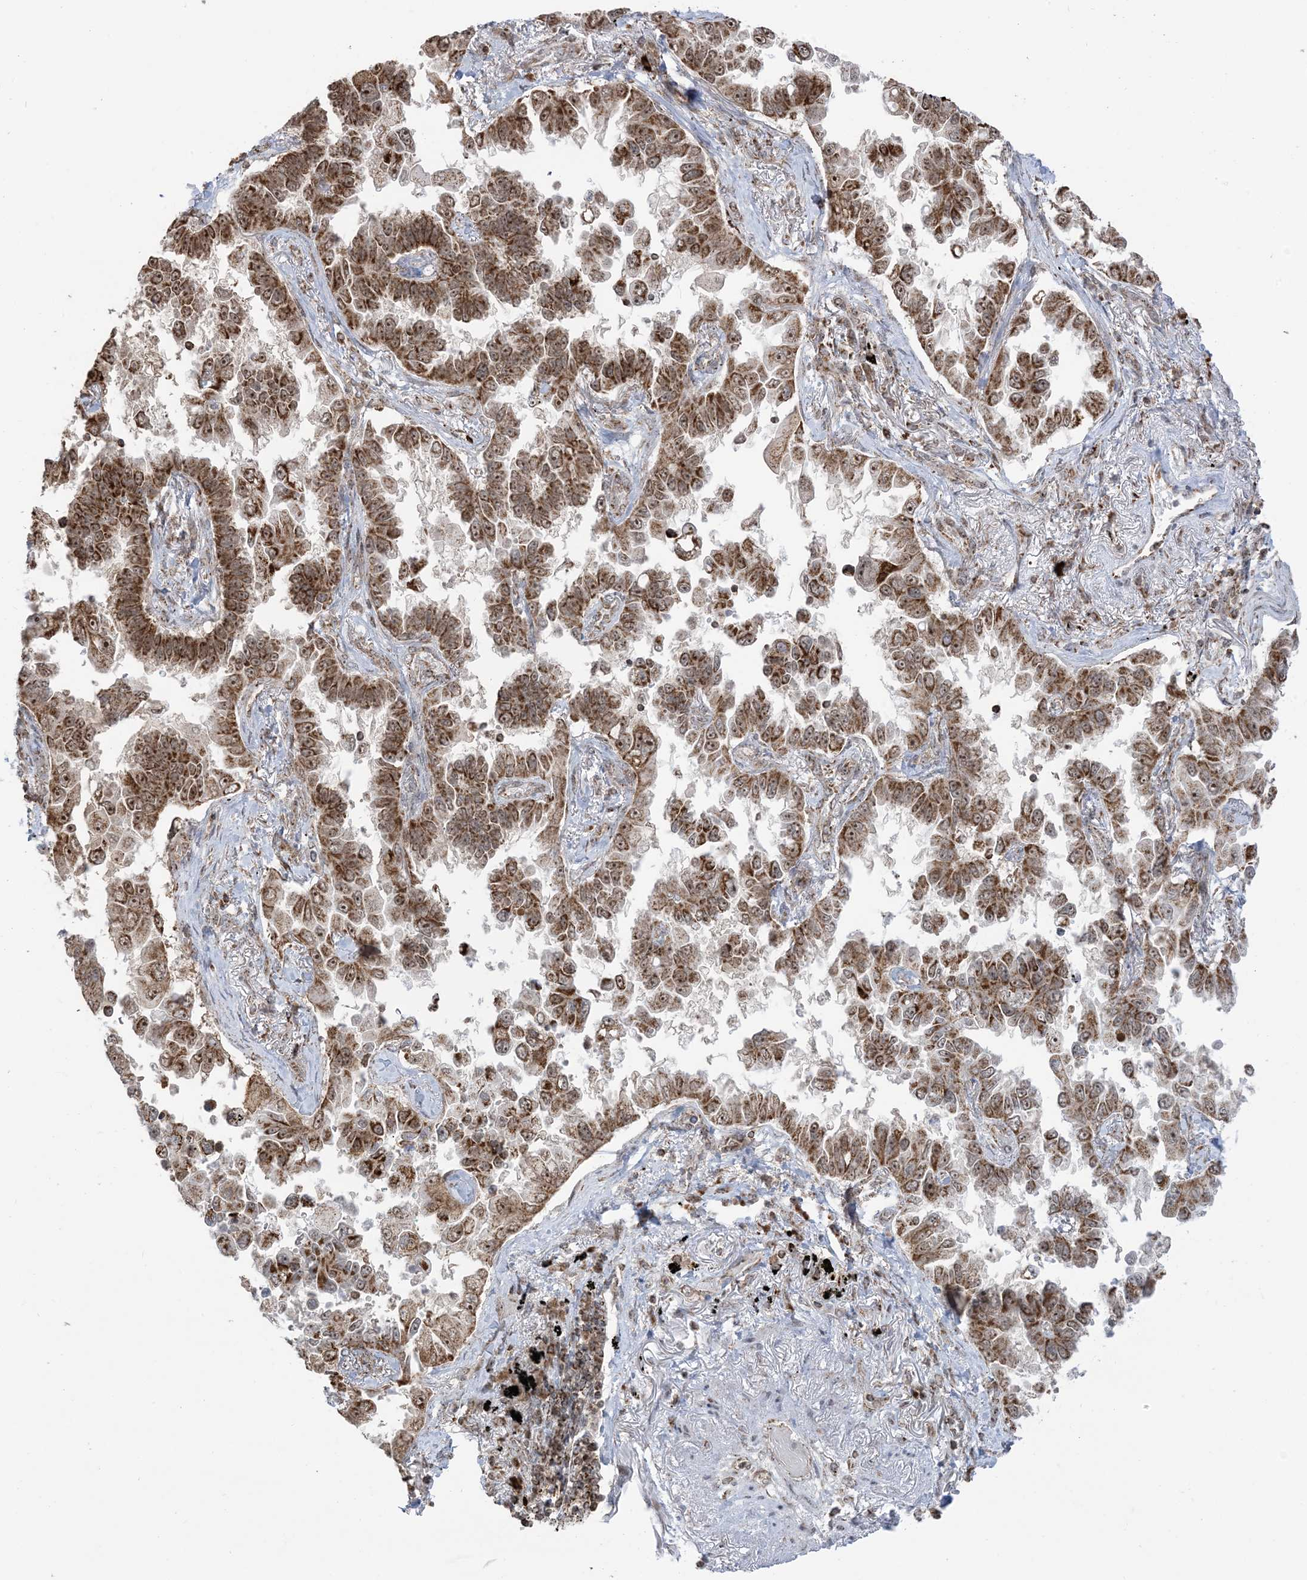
{"staining": {"intensity": "moderate", "quantity": ">75%", "location": "cytoplasmic/membranous,nuclear"}, "tissue": "lung cancer", "cell_type": "Tumor cells", "image_type": "cancer", "snomed": [{"axis": "morphology", "description": "Adenocarcinoma, NOS"}, {"axis": "topography", "description": "Lung"}], "caption": "Human lung cancer (adenocarcinoma) stained for a protein (brown) exhibits moderate cytoplasmic/membranous and nuclear positive positivity in approximately >75% of tumor cells.", "gene": "MAPKBP1", "patient": {"sex": "female", "age": 67}}